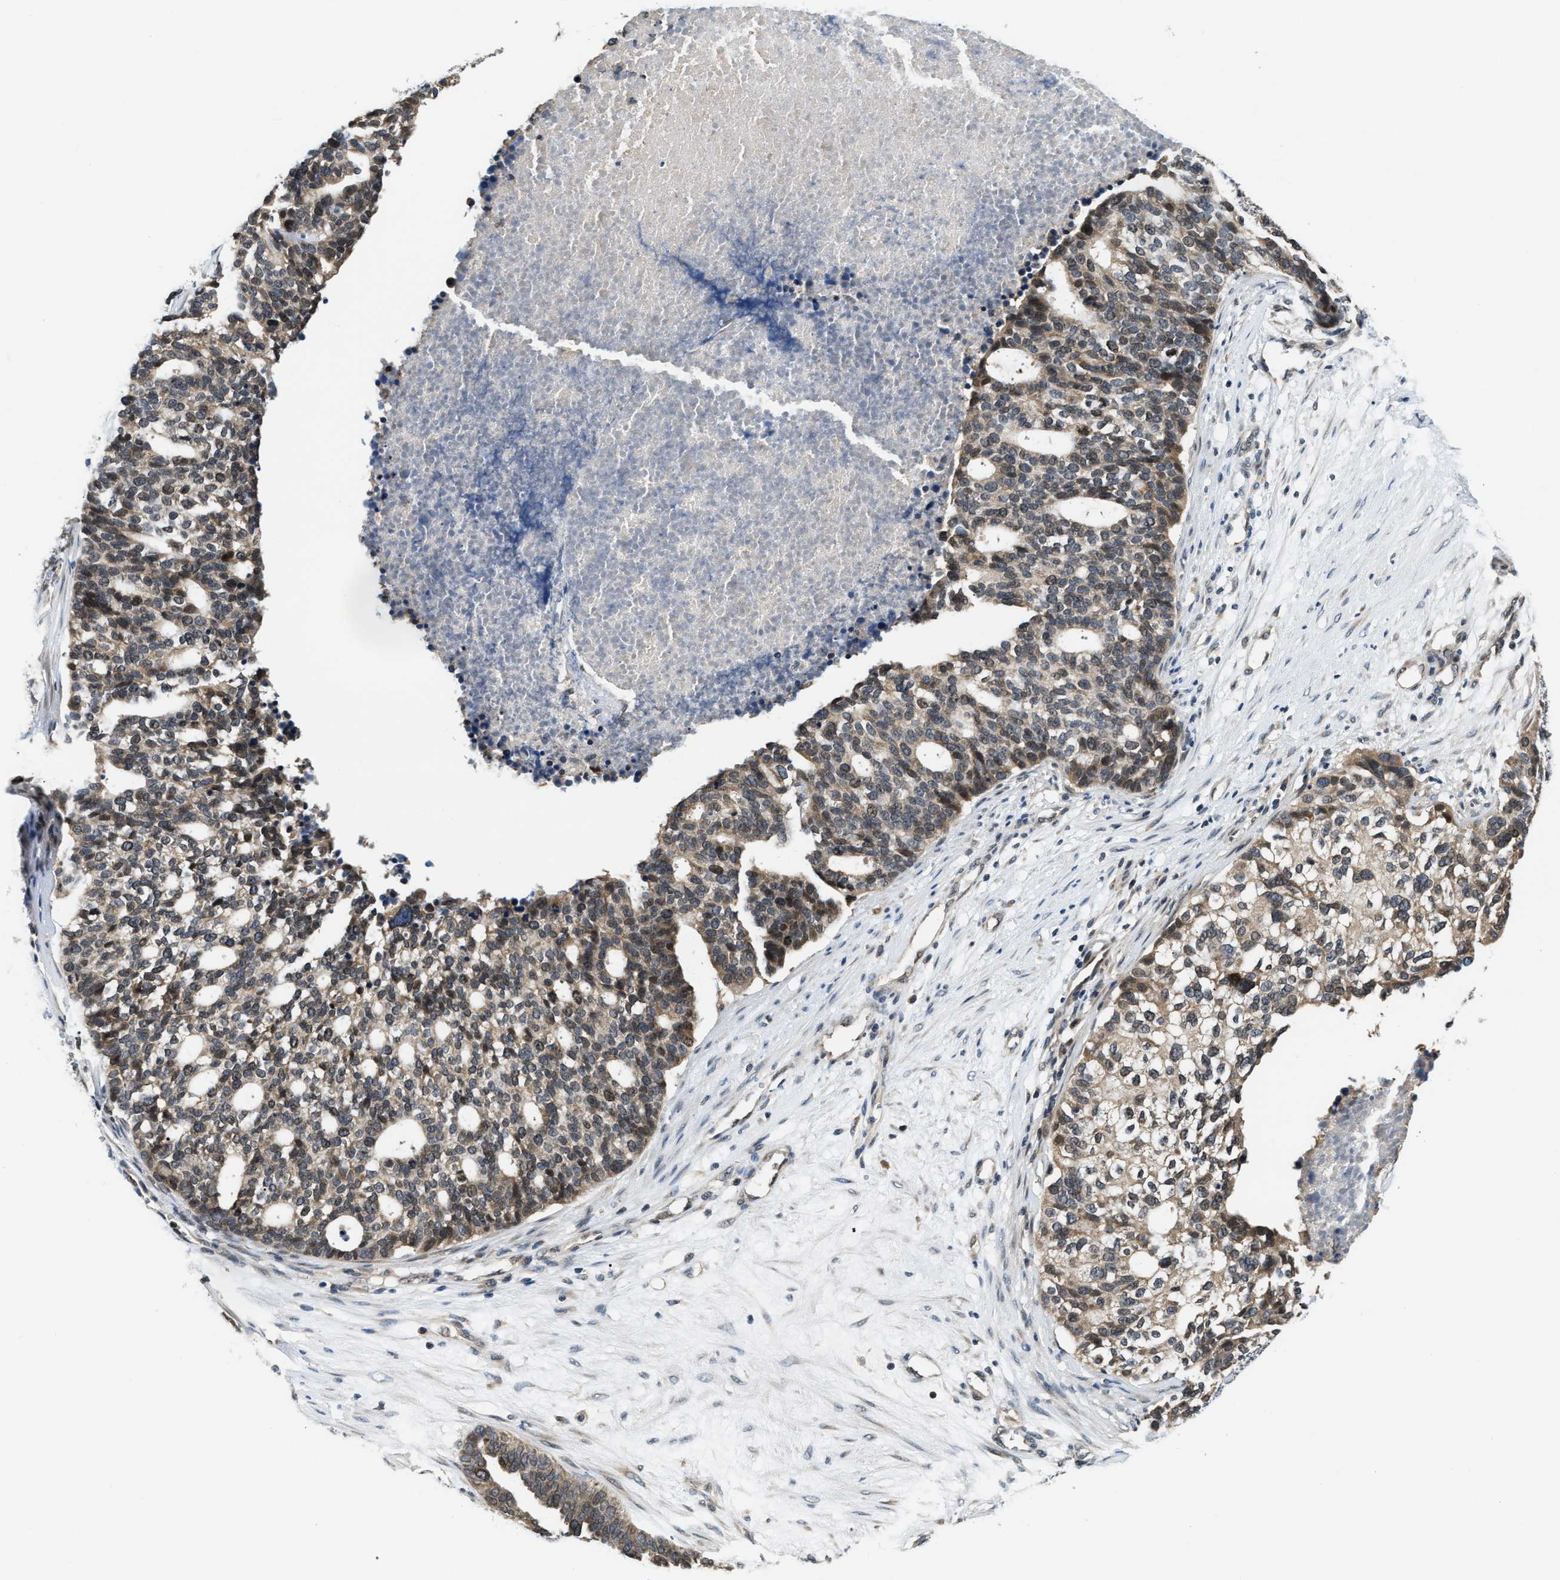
{"staining": {"intensity": "moderate", "quantity": ">75%", "location": "cytoplasmic/membranous"}, "tissue": "ovarian cancer", "cell_type": "Tumor cells", "image_type": "cancer", "snomed": [{"axis": "morphology", "description": "Cystadenocarcinoma, serous, NOS"}, {"axis": "topography", "description": "Ovary"}], "caption": "IHC staining of serous cystadenocarcinoma (ovarian), which reveals medium levels of moderate cytoplasmic/membranous staining in approximately >75% of tumor cells indicating moderate cytoplasmic/membranous protein staining. The staining was performed using DAB (brown) for protein detection and nuclei were counterstained in hematoxylin (blue).", "gene": "RAB29", "patient": {"sex": "female", "age": 59}}